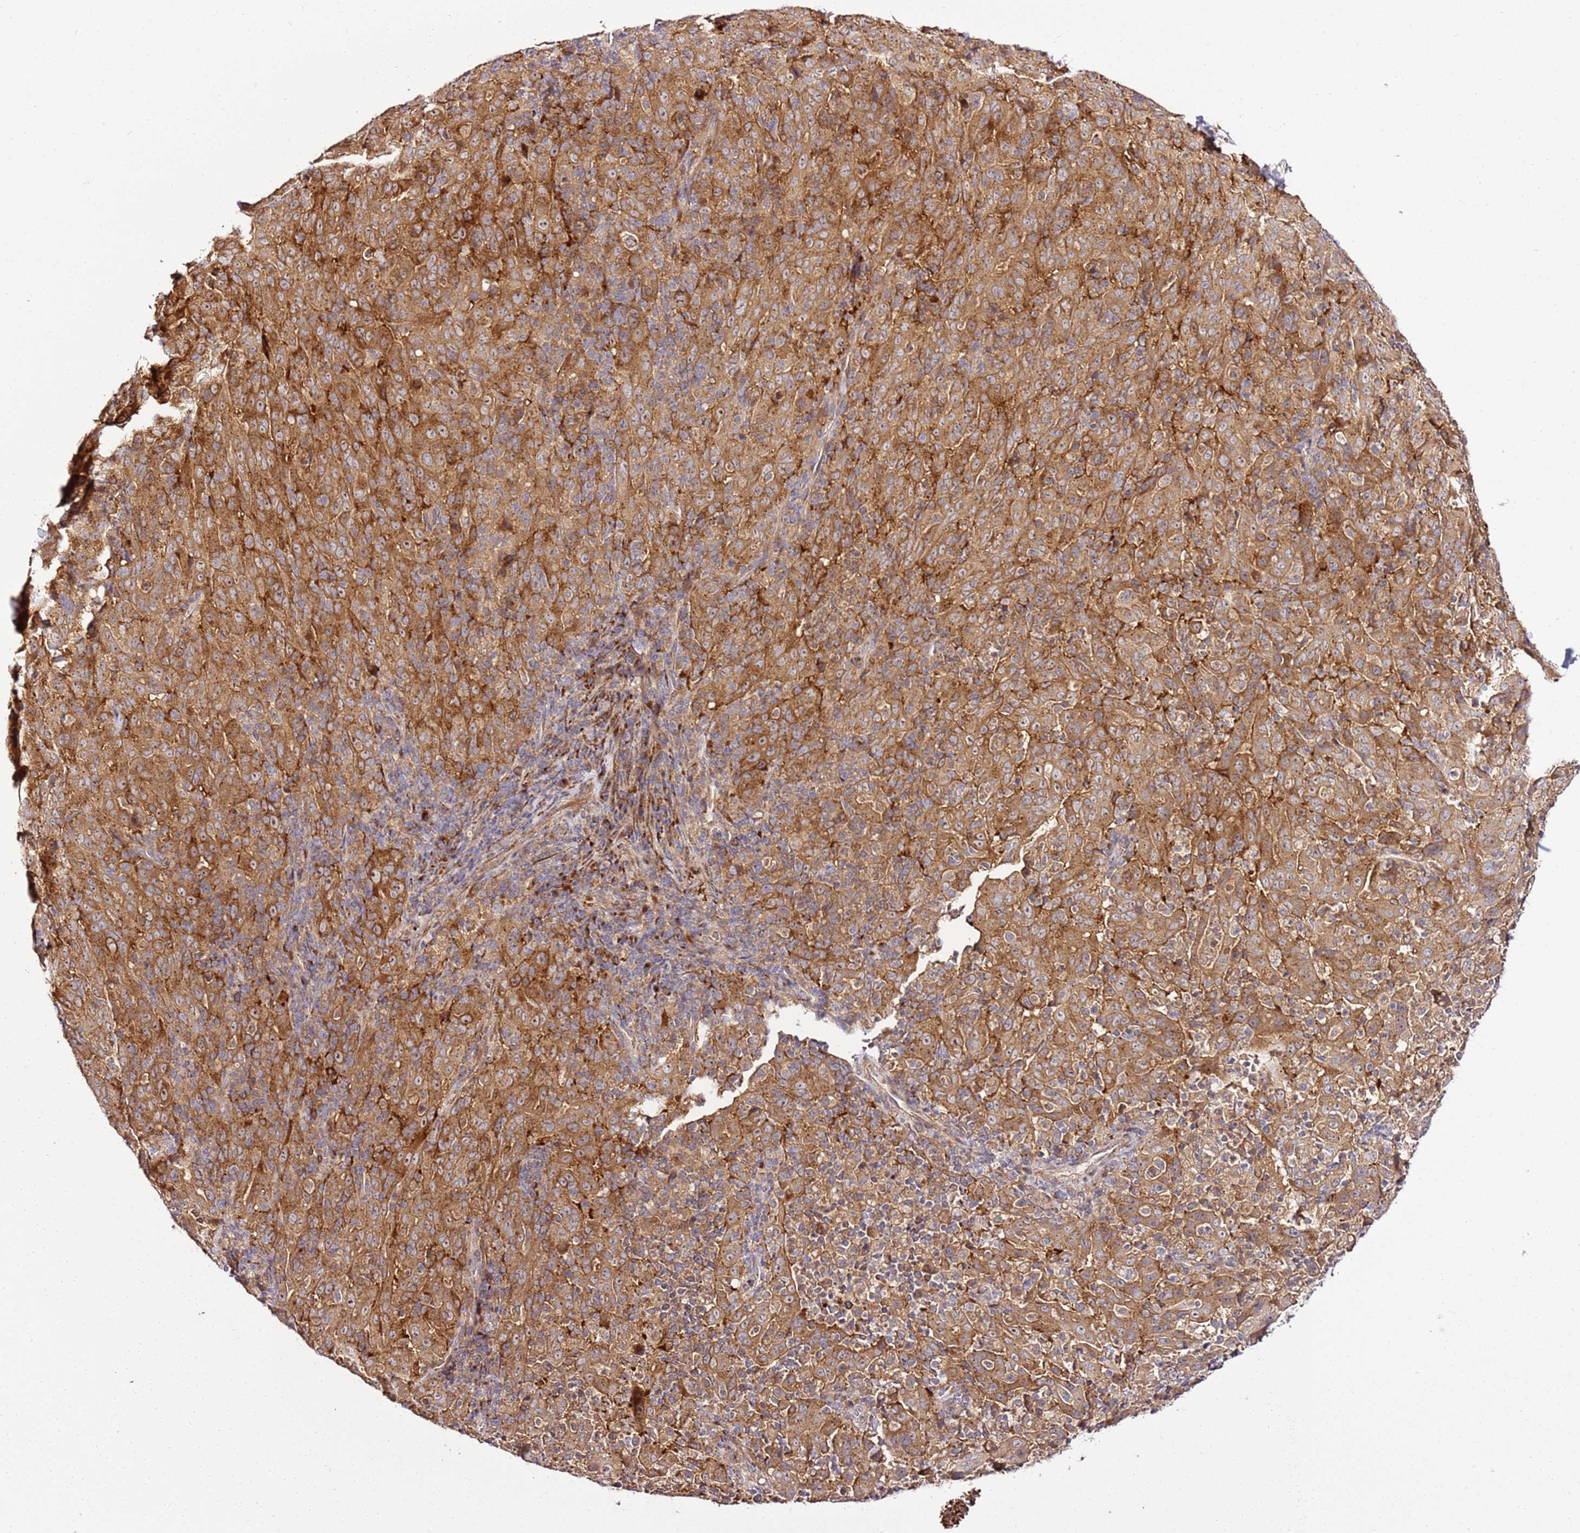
{"staining": {"intensity": "moderate", "quantity": ">75%", "location": "cytoplasmic/membranous"}, "tissue": "pancreatic cancer", "cell_type": "Tumor cells", "image_type": "cancer", "snomed": [{"axis": "morphology", "description": "Adenocarcinoma, NOS"}, {"axis": "topography", "description": "Pancreas"}], "caption": "Moderate cytoplasmic/membranous expression is present in about >75% of tumor cells in adenocarcinoma (pancreatic).", "gene": "PVRIG", "patient": {"sex": "male", "age": 63}}